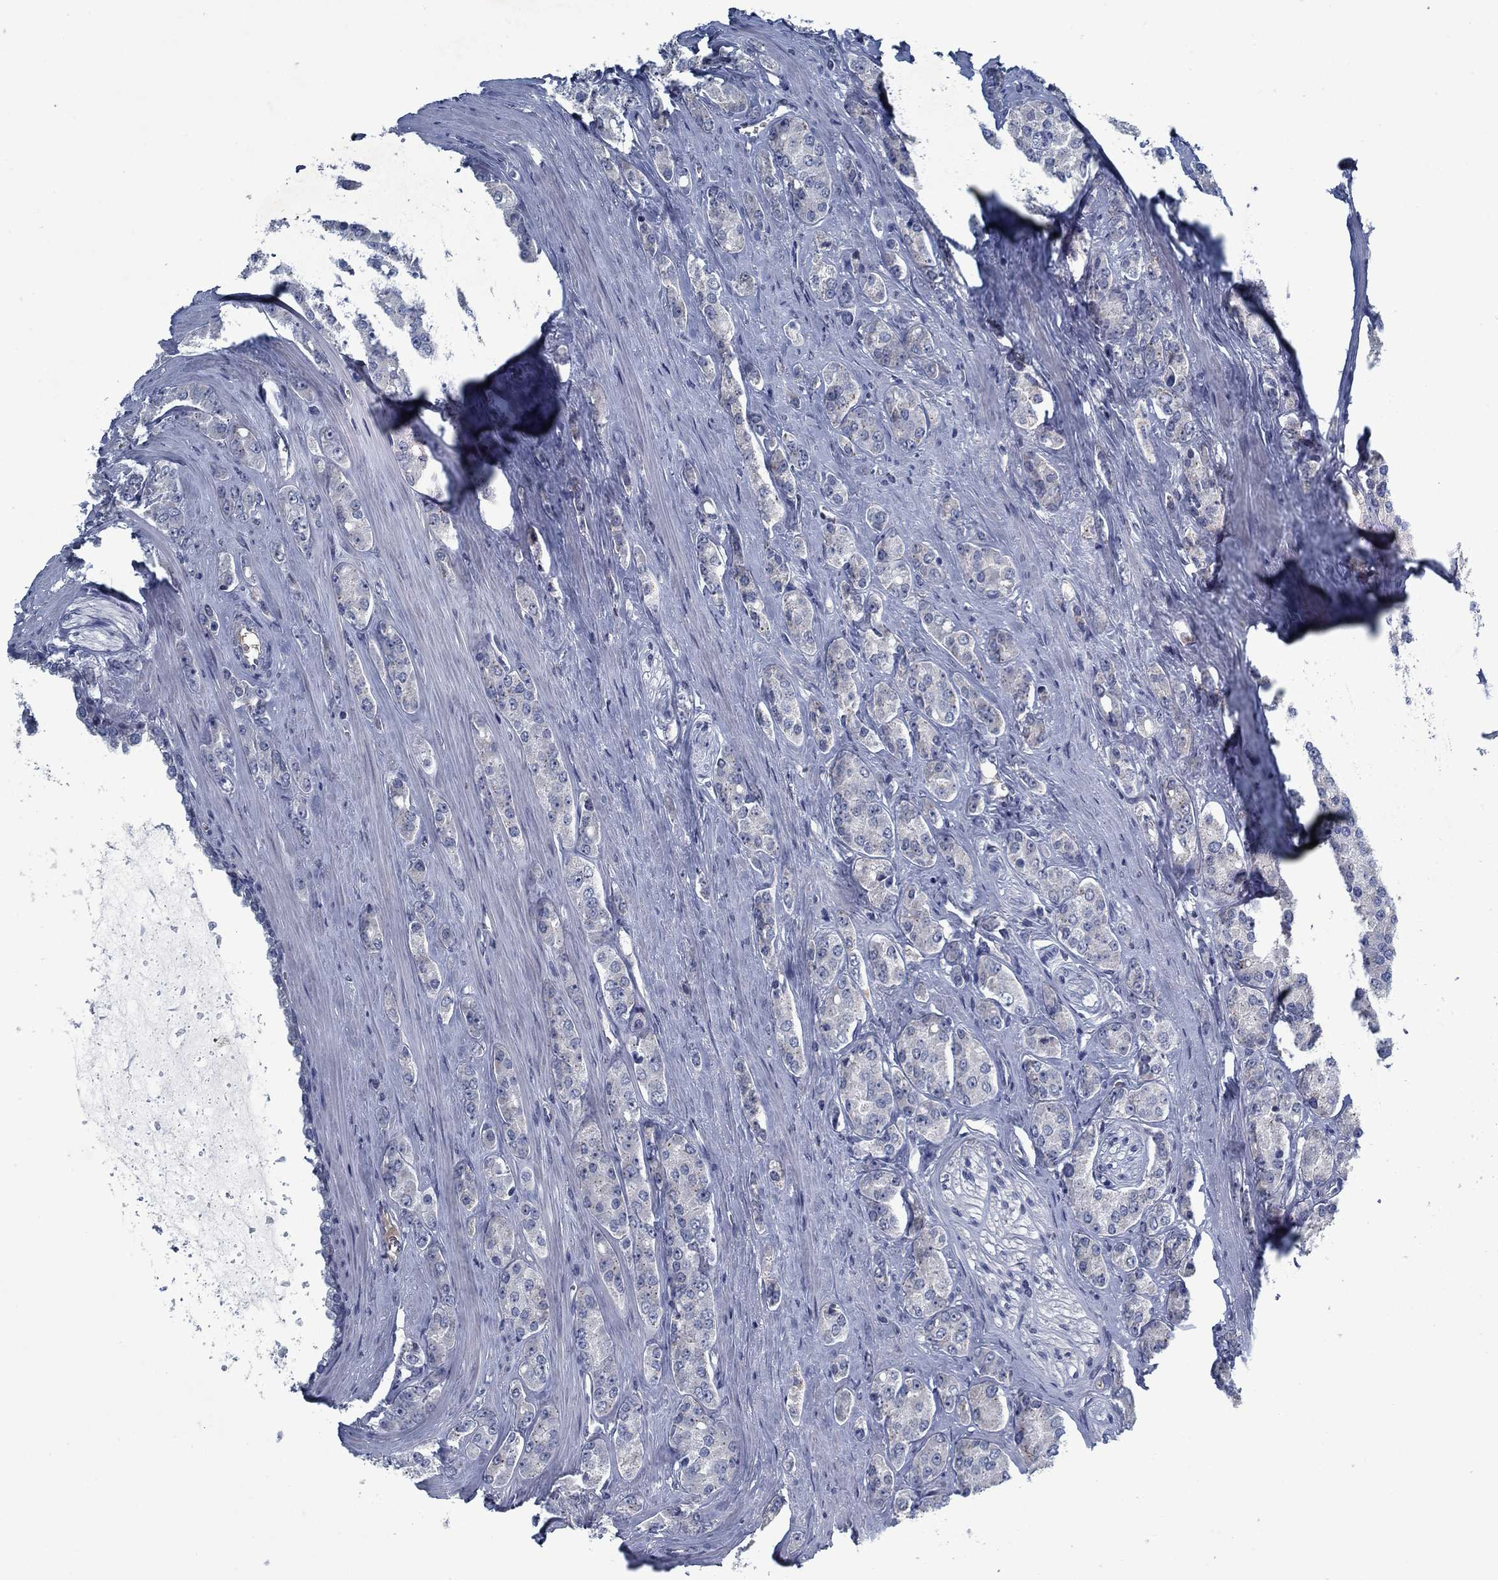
{"staining": {"intensity": "negative", "quantity": "none", "location": "none"}, "tissue": "prostate cancer", "cell_type": "Tumor cells", "image_type": "cancer", "snomed": [{"axis": "morphology", "description": "Adenocarcinoma, NOS"}, {"axis": "topography", "description": "Prostate"}], "caption": "The IHC micrograph has no significant staining in tumor cells of prostate adenocarcinoma tissue.", "gene": "PNMA8A", "patient": {"sex": "male", "age": 67}}